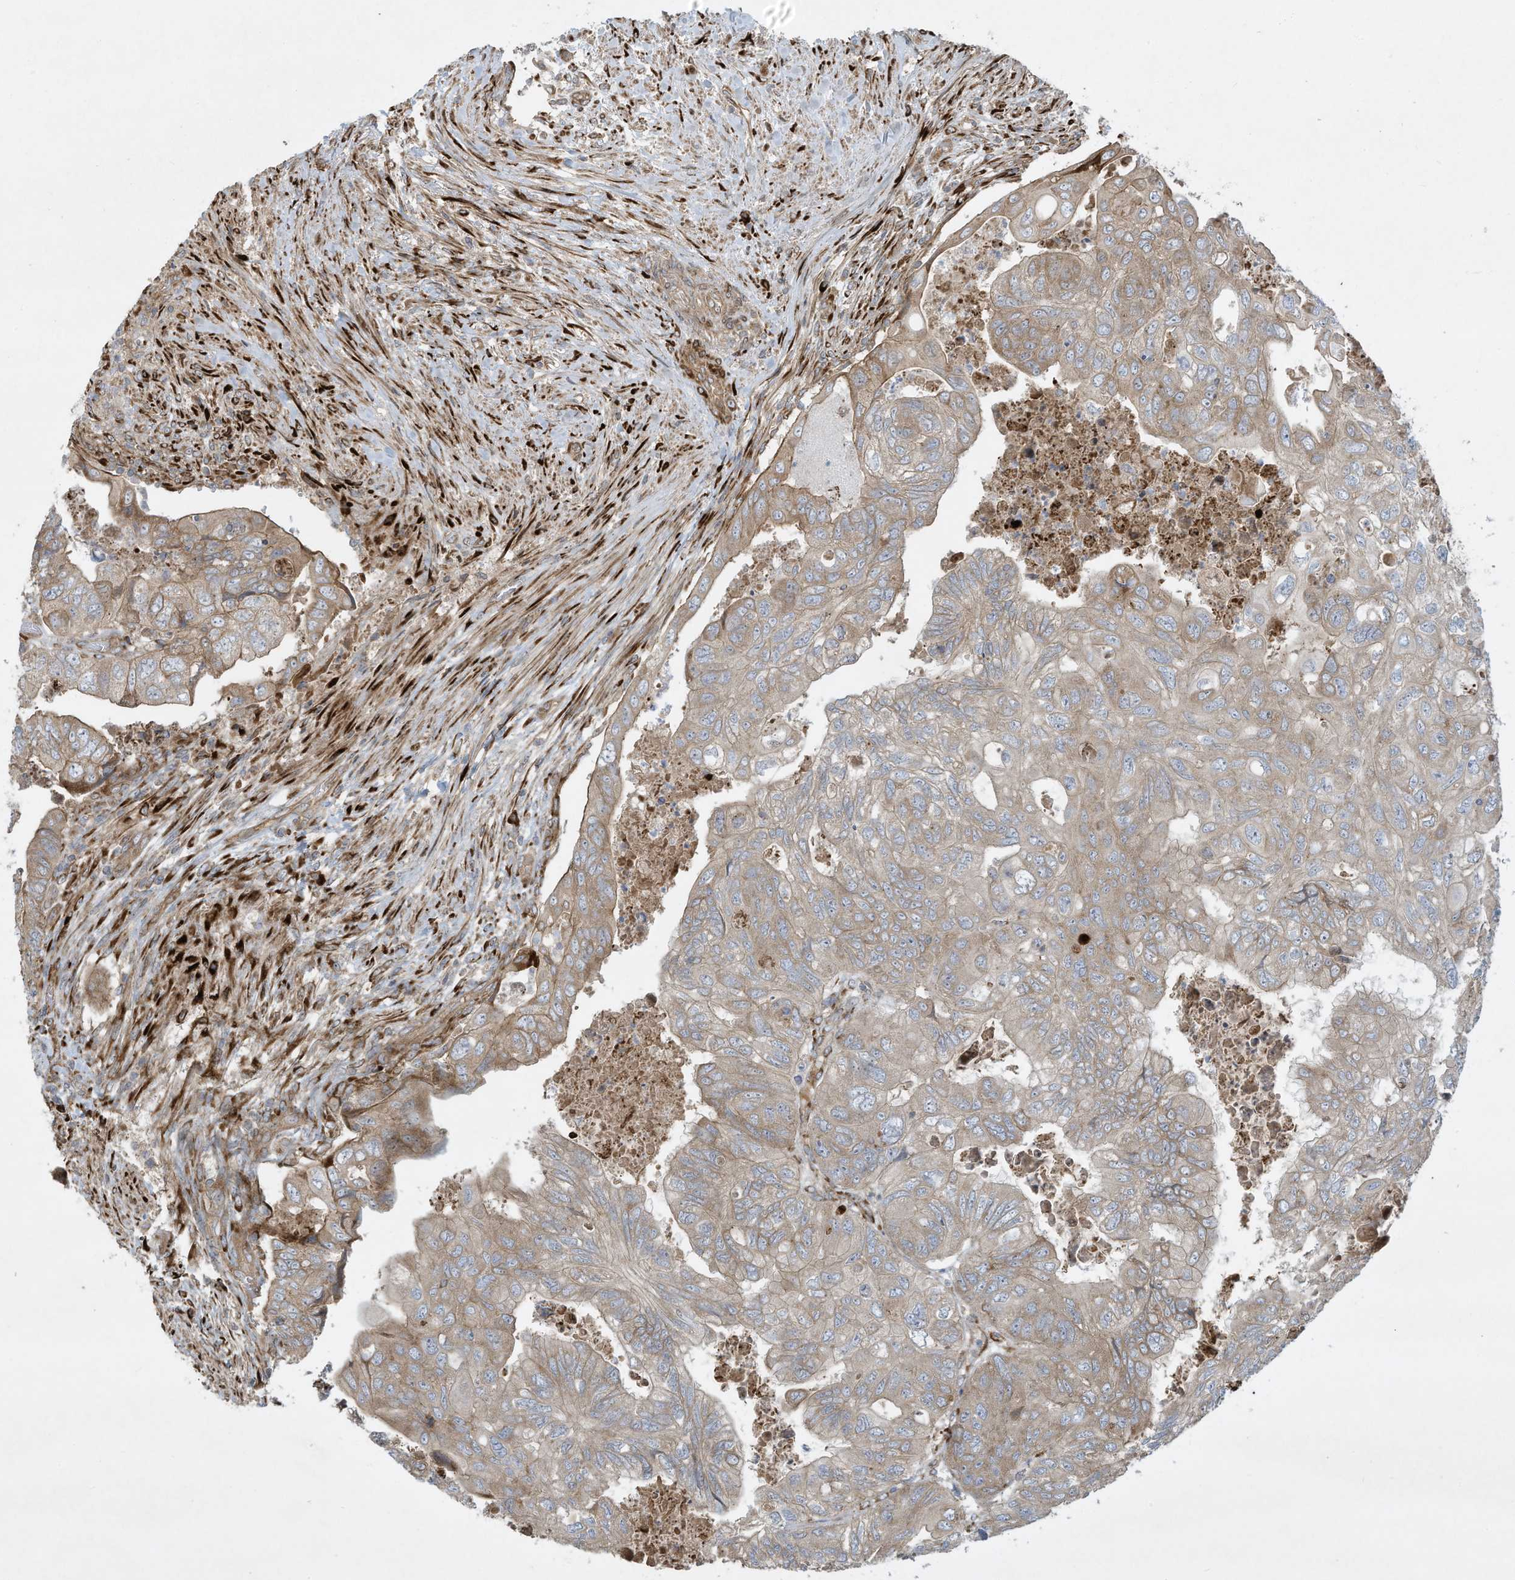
{"staining": {"intensity": "weak", "quantity": ">75%", "location": "cytoplasmic/membranous"}, "tissue": "colorectal cancer", "cell_type": "Tumor cells", "image_type": "cancer", "snomed": [{"axis": "morphology", "description": "Adenocarcinoma, NOS"}, {"axis": "topography", "description": "Rectum"}], "caption": "A low amount of weak cytoplasmic/membranous staining is appreciated in approximately >75% of tumor cells in colorectal cancer tissue. (IHC, brightfield microscopy, high magnification).", "gene": "DDIT4", "patient": {"sex": "male", "age": 63}}